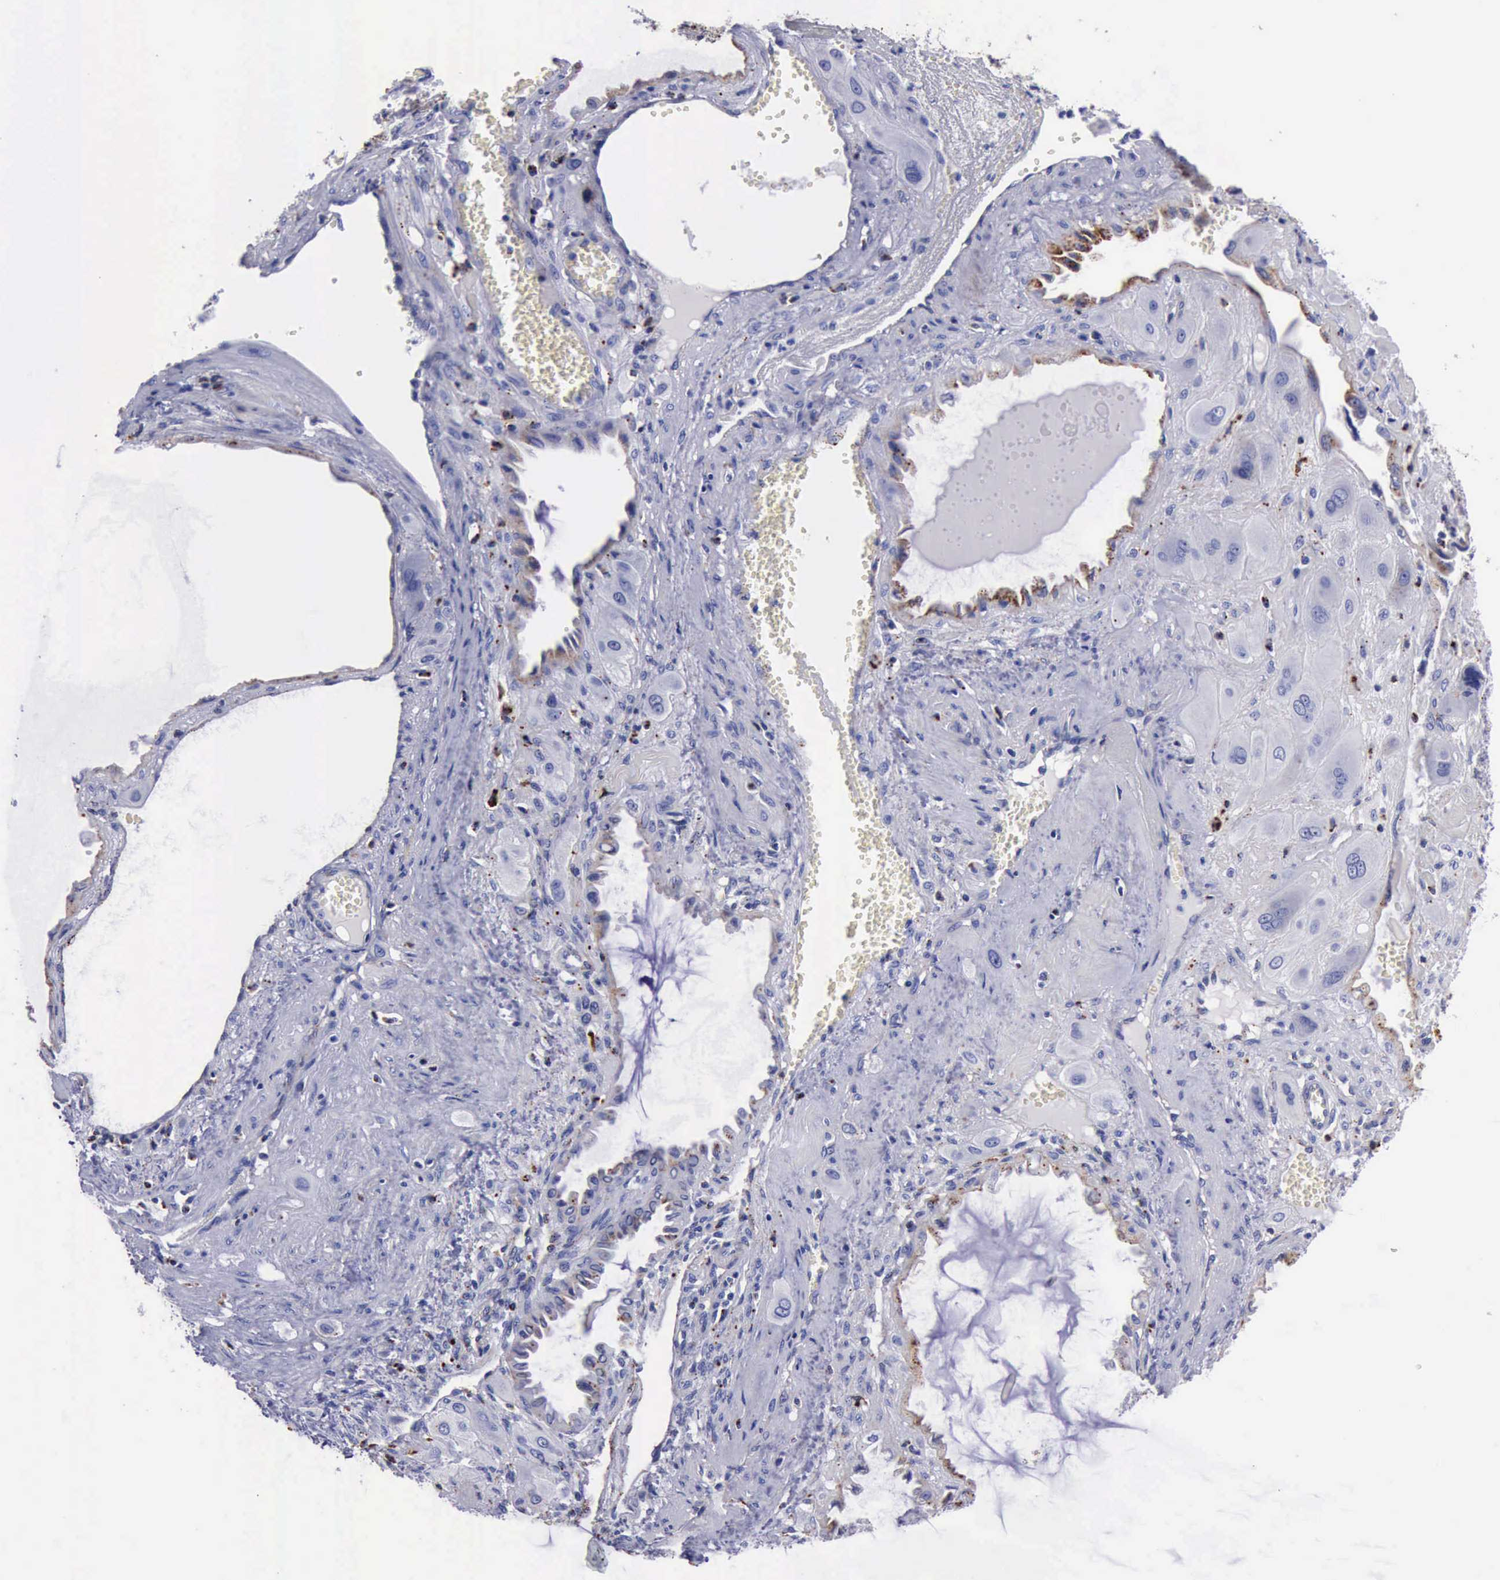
{"staining": {"intensity": "weak", "quantity": "25%-75%", "location": "cytoplasmic/membranous"}, "tissue": "cervical cancer", "cell_type": "Tumor cells", "image_type": "cancer", "snomed": [{"axis": "morphology", "description": "Squamous cell carcinoma, NOS"}, {"axis": "topography", "description": "Cervix"}], "caption": "This histopathology image shows cervical cancer stained with immunohistochemistry (IHC) to label a protein in brown. The cytoplasmic/membranous of tumor cells show weak positivity for the protein. Nuclei are counter-stained blue.", "gene": "CTSD", "patient": {"sex": "female", "age": 34}}